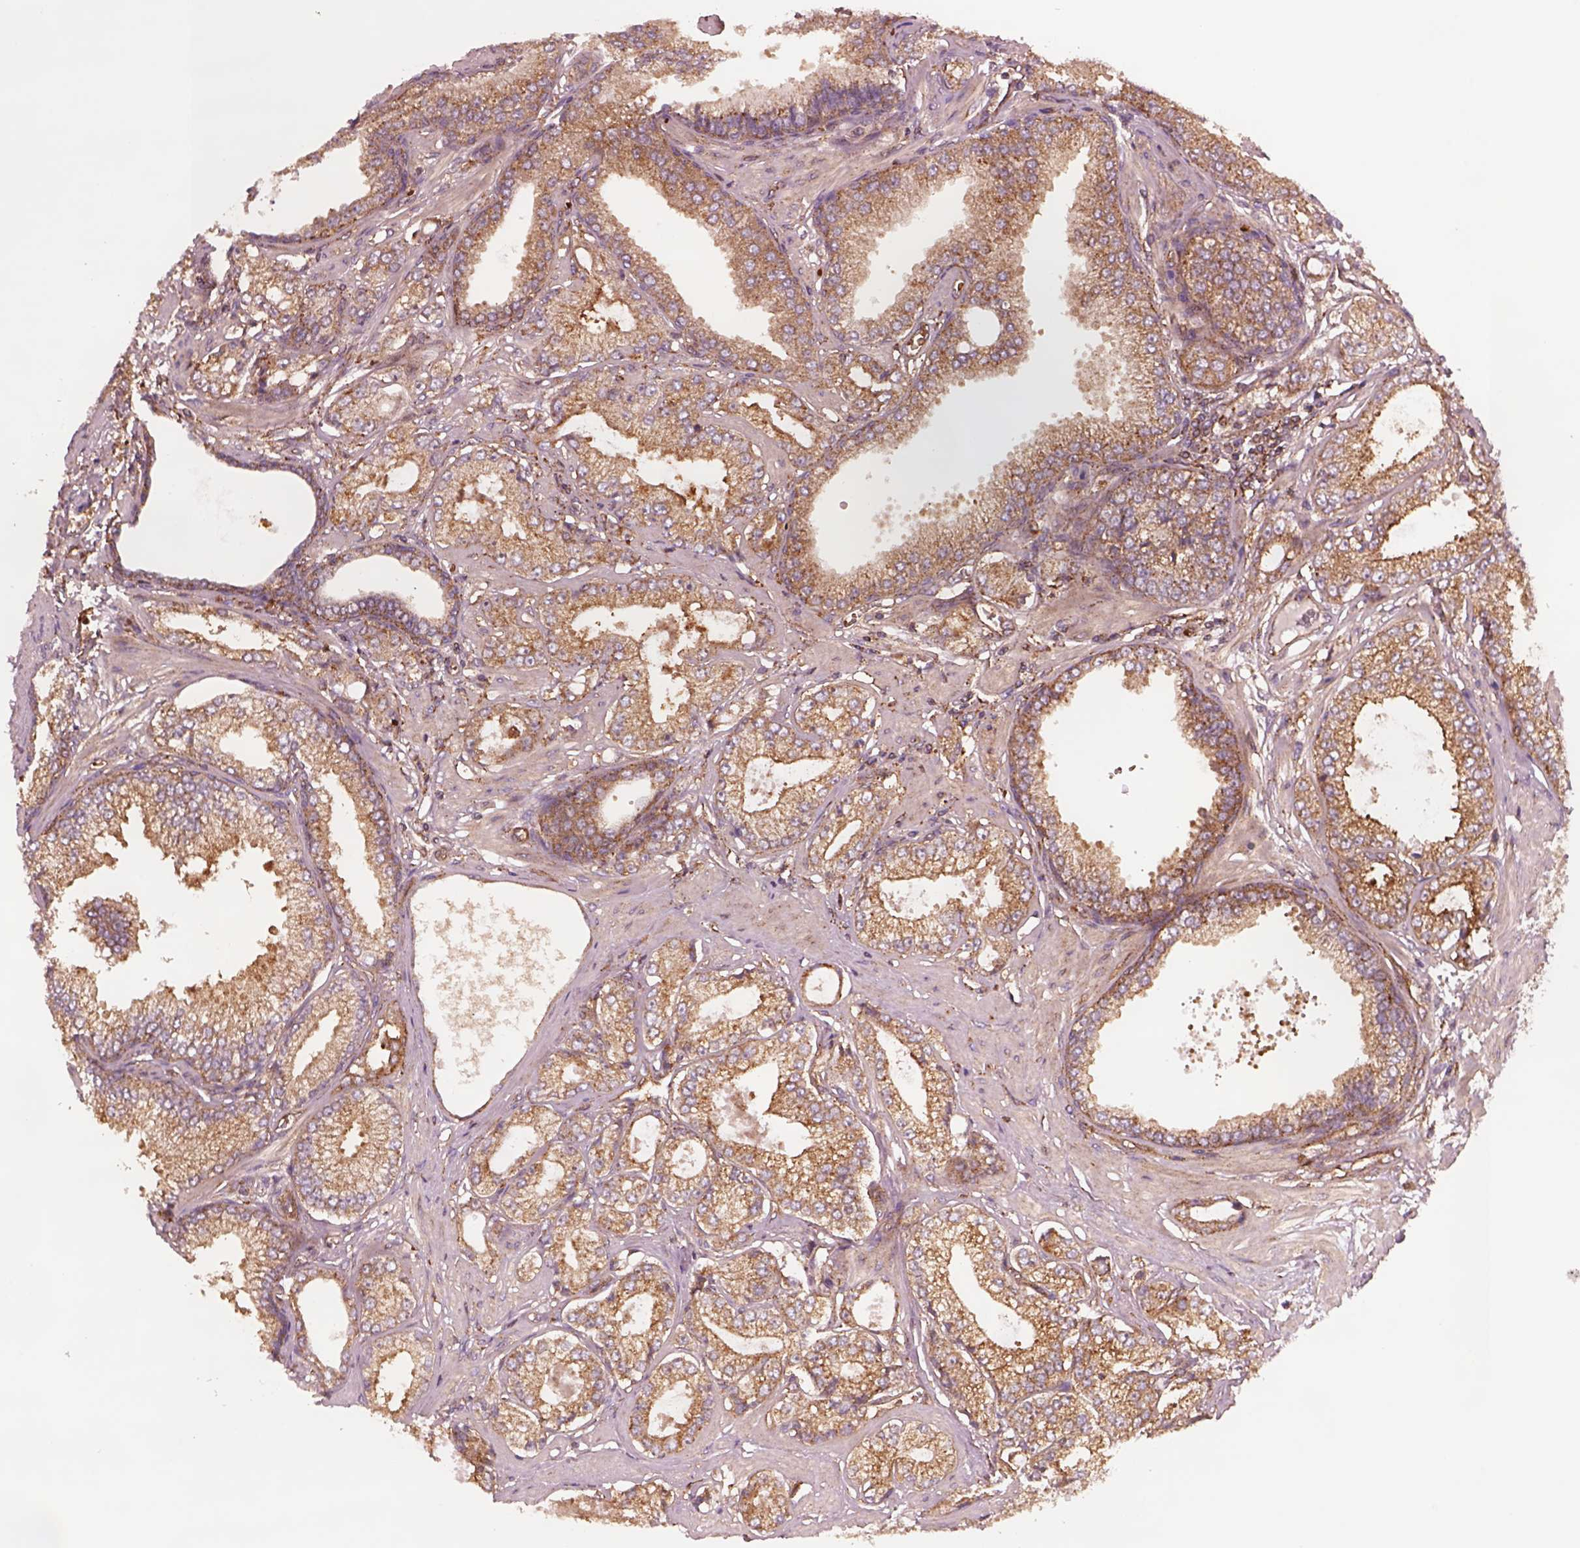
{"staining": {"intensity": "moderate", "quantity": "25%-75%", "location": "cytoplasmic/membranous"}, "tissue": "prostate cancer", "cell_type": "Tumor cells", "image_type": "cancer", "snomed": [{"axis": "morphology", "description": "Adenocarcinoma, NOS"}, {"axis": "topography", "description": "Prostate"}], "caption": "Adenocarcinoma (prostate) stained for a protein demonstrates moderate cytoplasmic/membranous positivity in tumor cells.", "gene": "WASHC2A", "patient": {"sex": "male", "age": 64}}